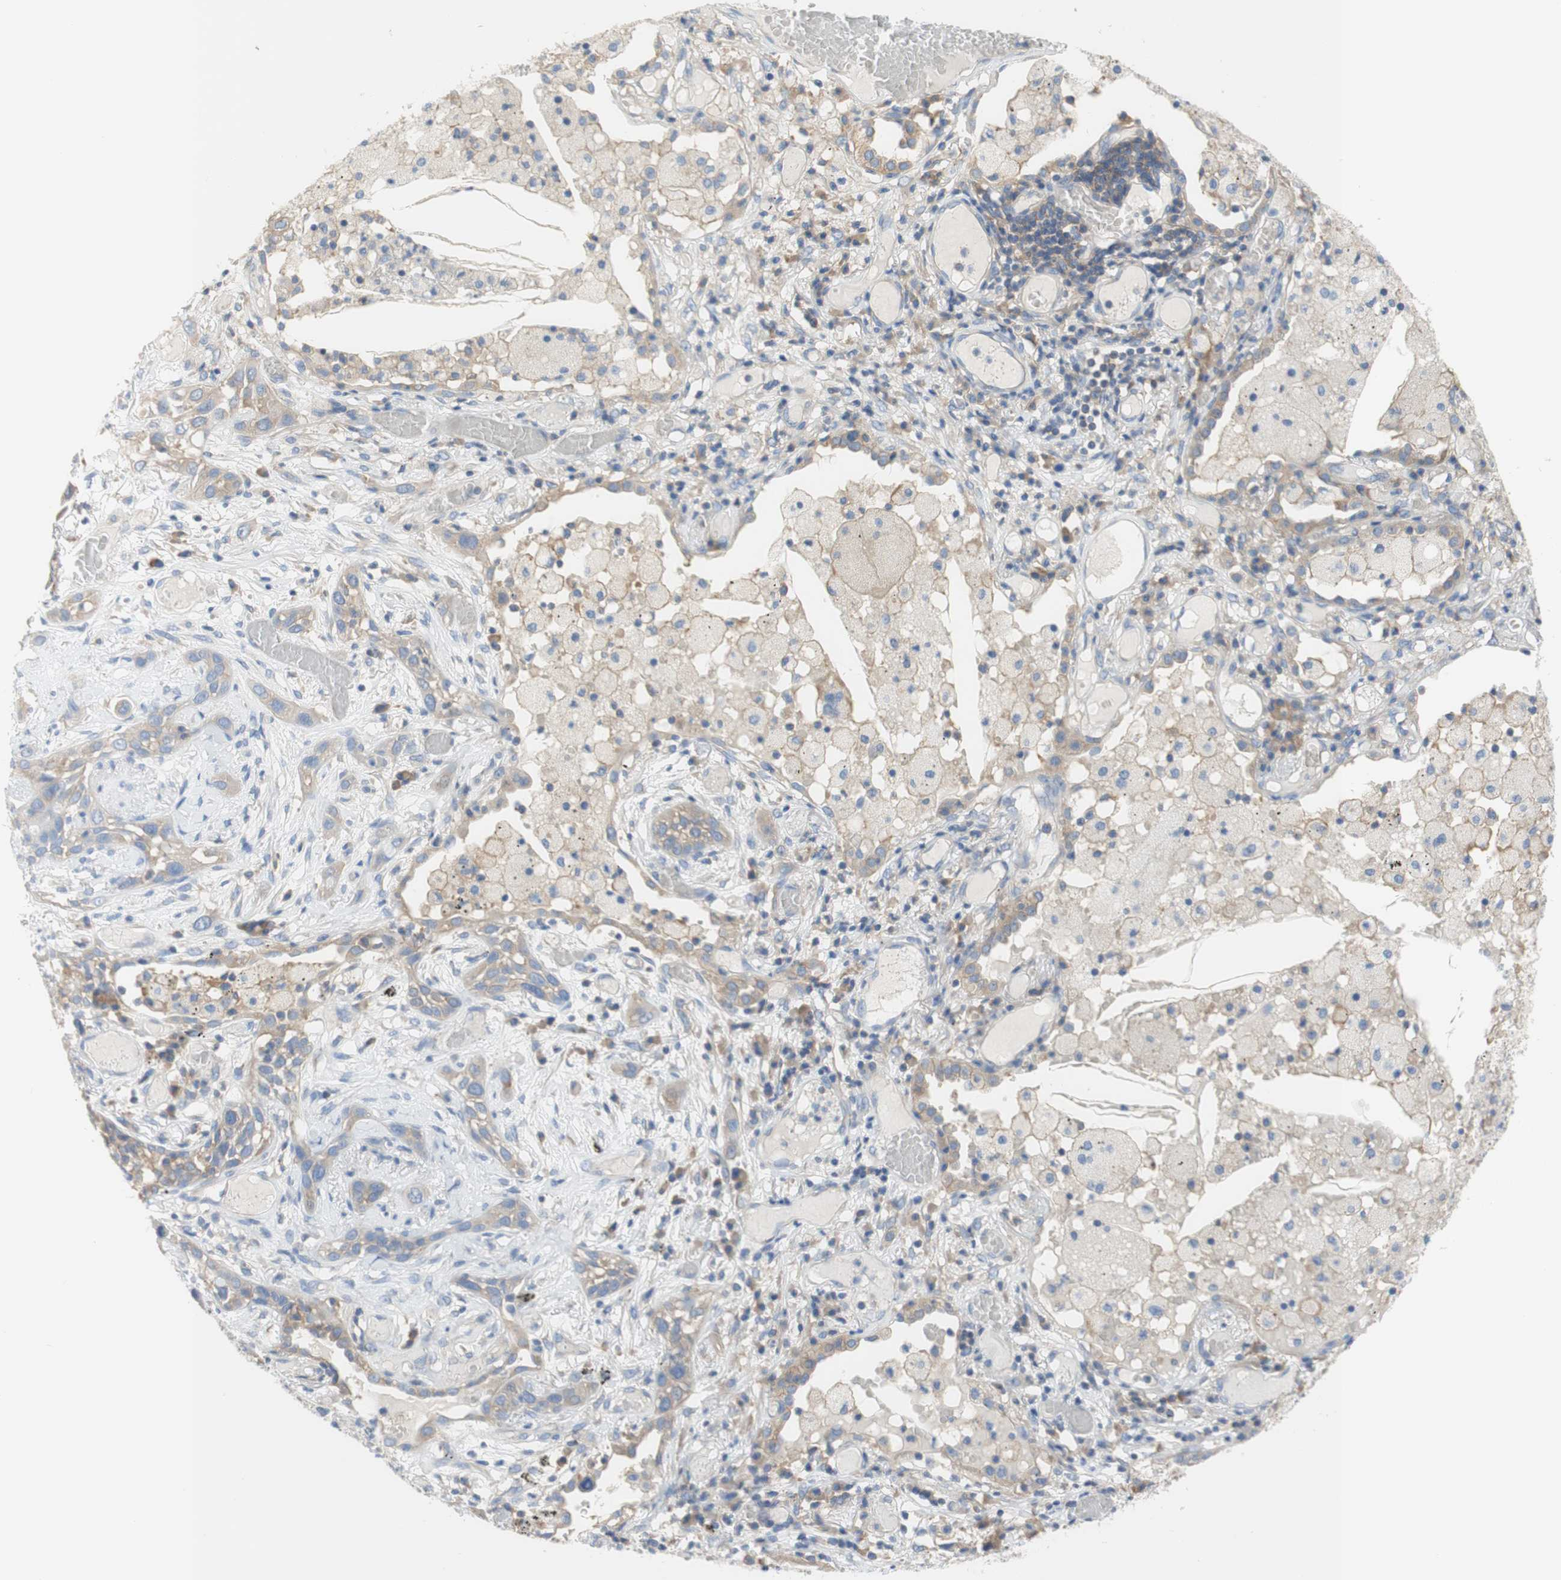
{"staining": {"intensity": "weak", "quantity": ">75%", "location": "cytoplasmic/membranous"}, "tissue": "lung cancer", "cell_type": "Tumor cells", "image_type": "cancer", "snomed": [{"axis": "morphology", "description": "Squamous cell carcinoma, NOS"}, {"axis": "topography", "description": "Lung"}], "caption": "Lung cancer (squamous cell carcinoma) tissue shows weak cytoplasmic/membranous staining in approximately >75% of tumor cells (Stains: DAB (3,3'-diaminobenzidine) in brown, nuclei in blue, Microscopy: brightfield microscopy at high magnification).", "gene": "ATP2B1", "patient": {"sex": "male", "age": 71}}